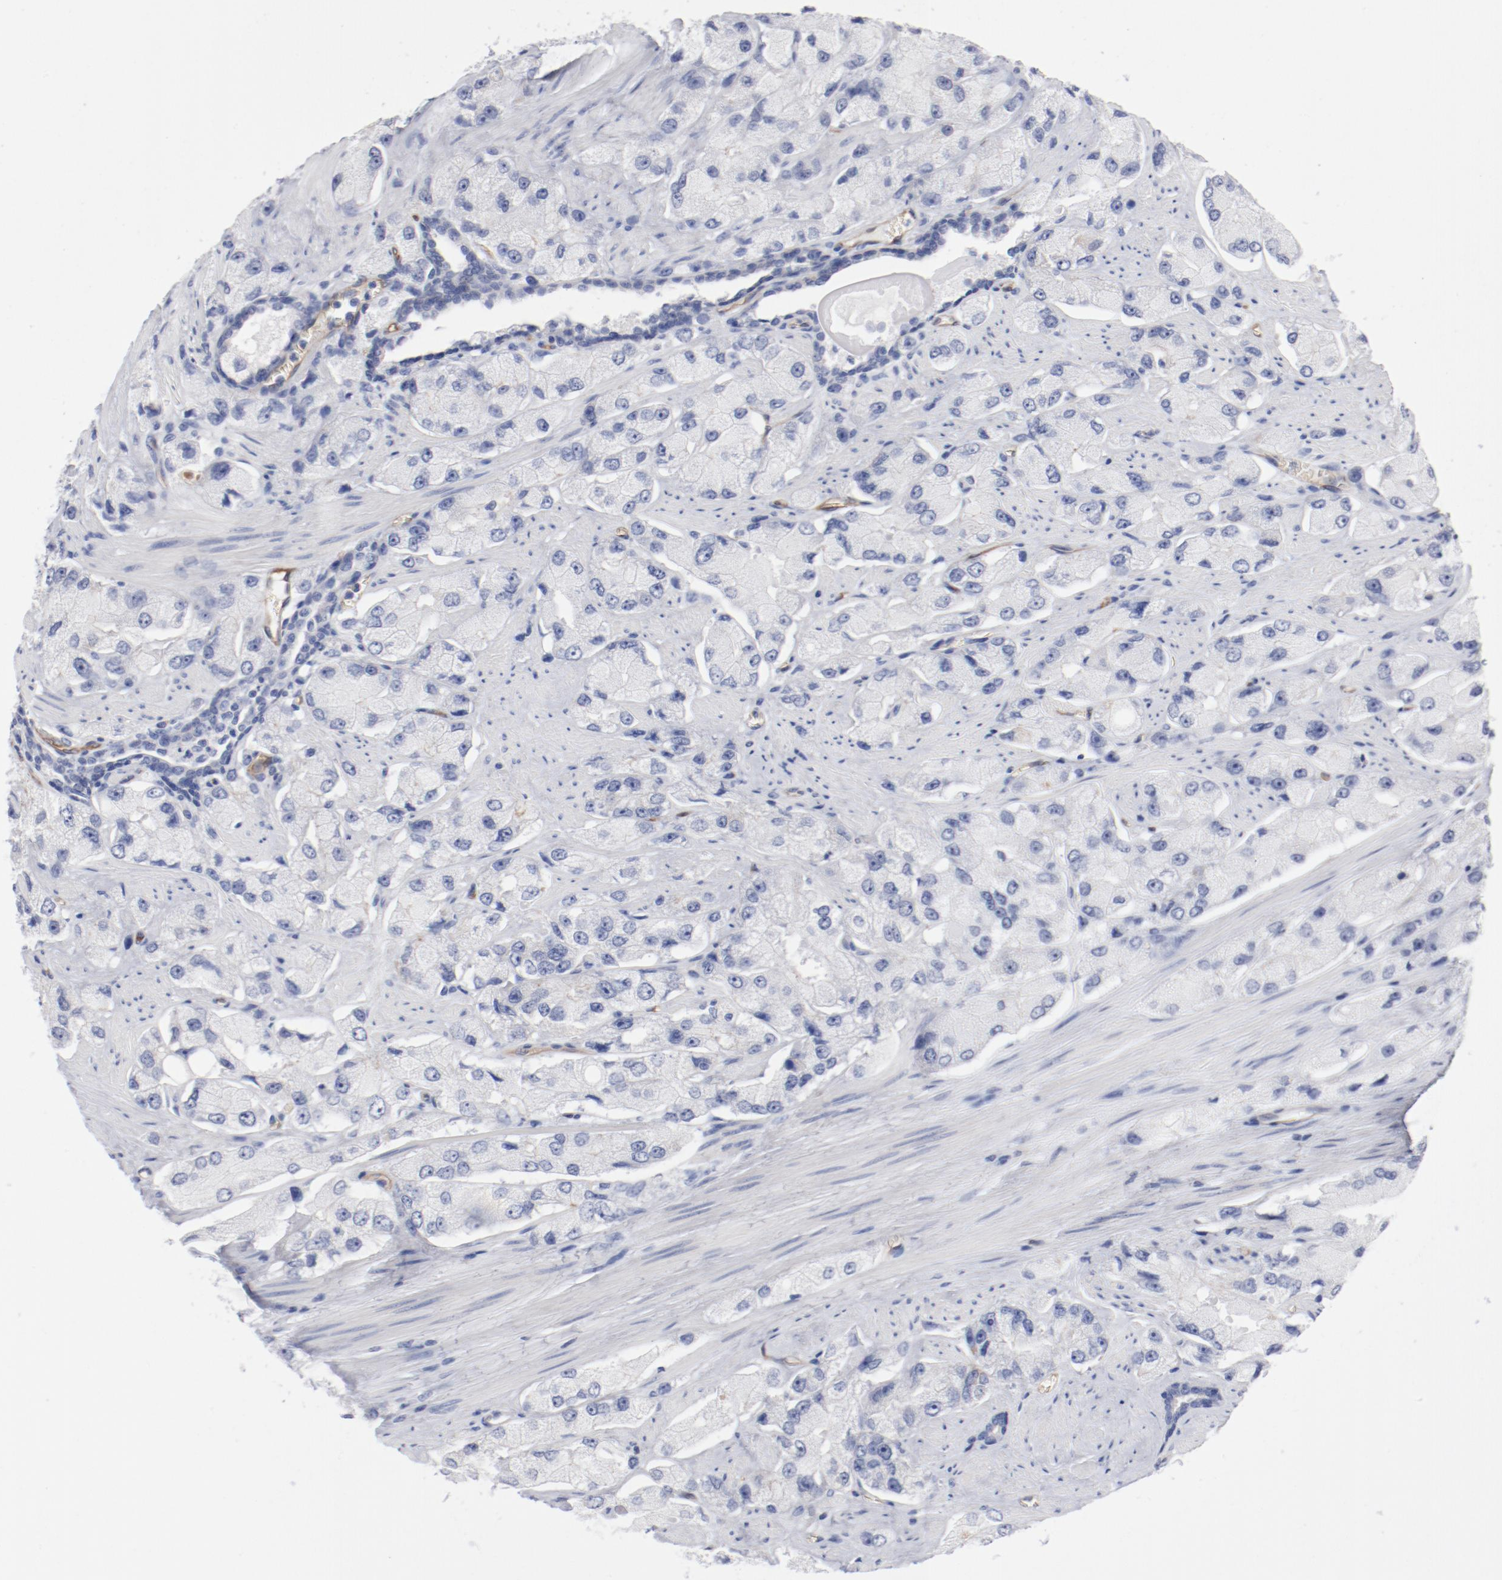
{"staining": {"intensity": "negative", "quantity": "none", "location": "none"}, "tissue": "prostate cancer", "cell_type": "Tumor cells", "image_type": "cancer", "snomed": [{"axis": "morphology", "description": "Adenocarcinoma, High grade"}, {"axis": "topography", "description": "Prostate"}], "caption": "This is an IHC photomicrograph of human prostate cancer (high-grade adenocarcinoma). There is no positivity in tumor cells.", "gene": "SHANK3", "patient": {"sex": "male", "age": 58}}